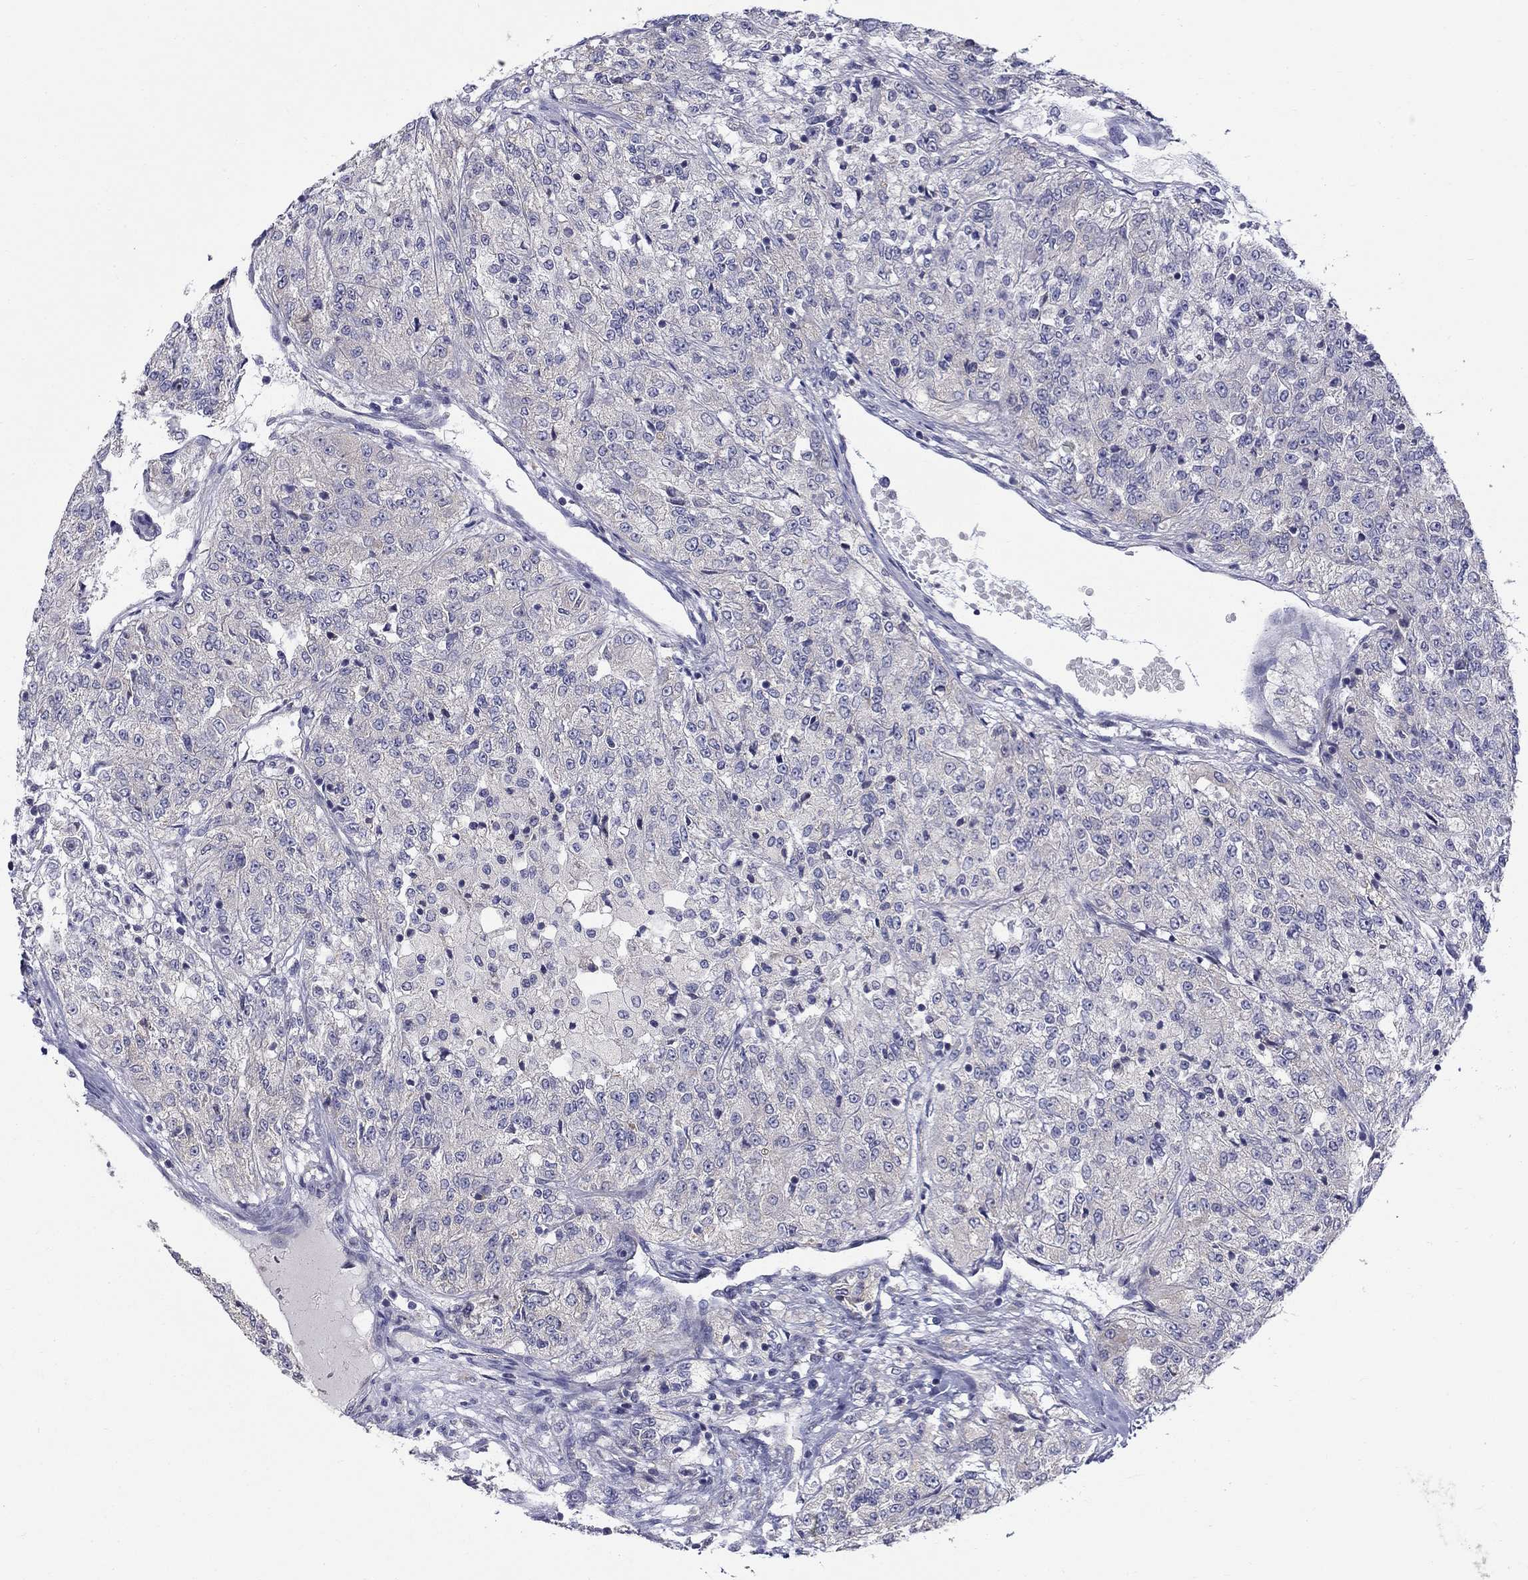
{"staining": {"intensity": "negative", "quantity": "none", "location": "none"}, "tissue": "renal cancer", "cell_type": "Tumor cells", "image_type": "cancer", "snomed": [{"axis": "morphology", "description": "Adenocarcinoma, NOS"}, {"axis": "topography", "description": "Kidney"}], "caption": "Tumor cells are negative for protein expression in human renal adenocarcinoma. The staining is performed using DAB (3,3'-diaminobenzidine) brown chromogen with nuclei counter-stained in using hematoxylin.", "gene": "QRFPR", "patient": {"sex": "female", "age": 63}}